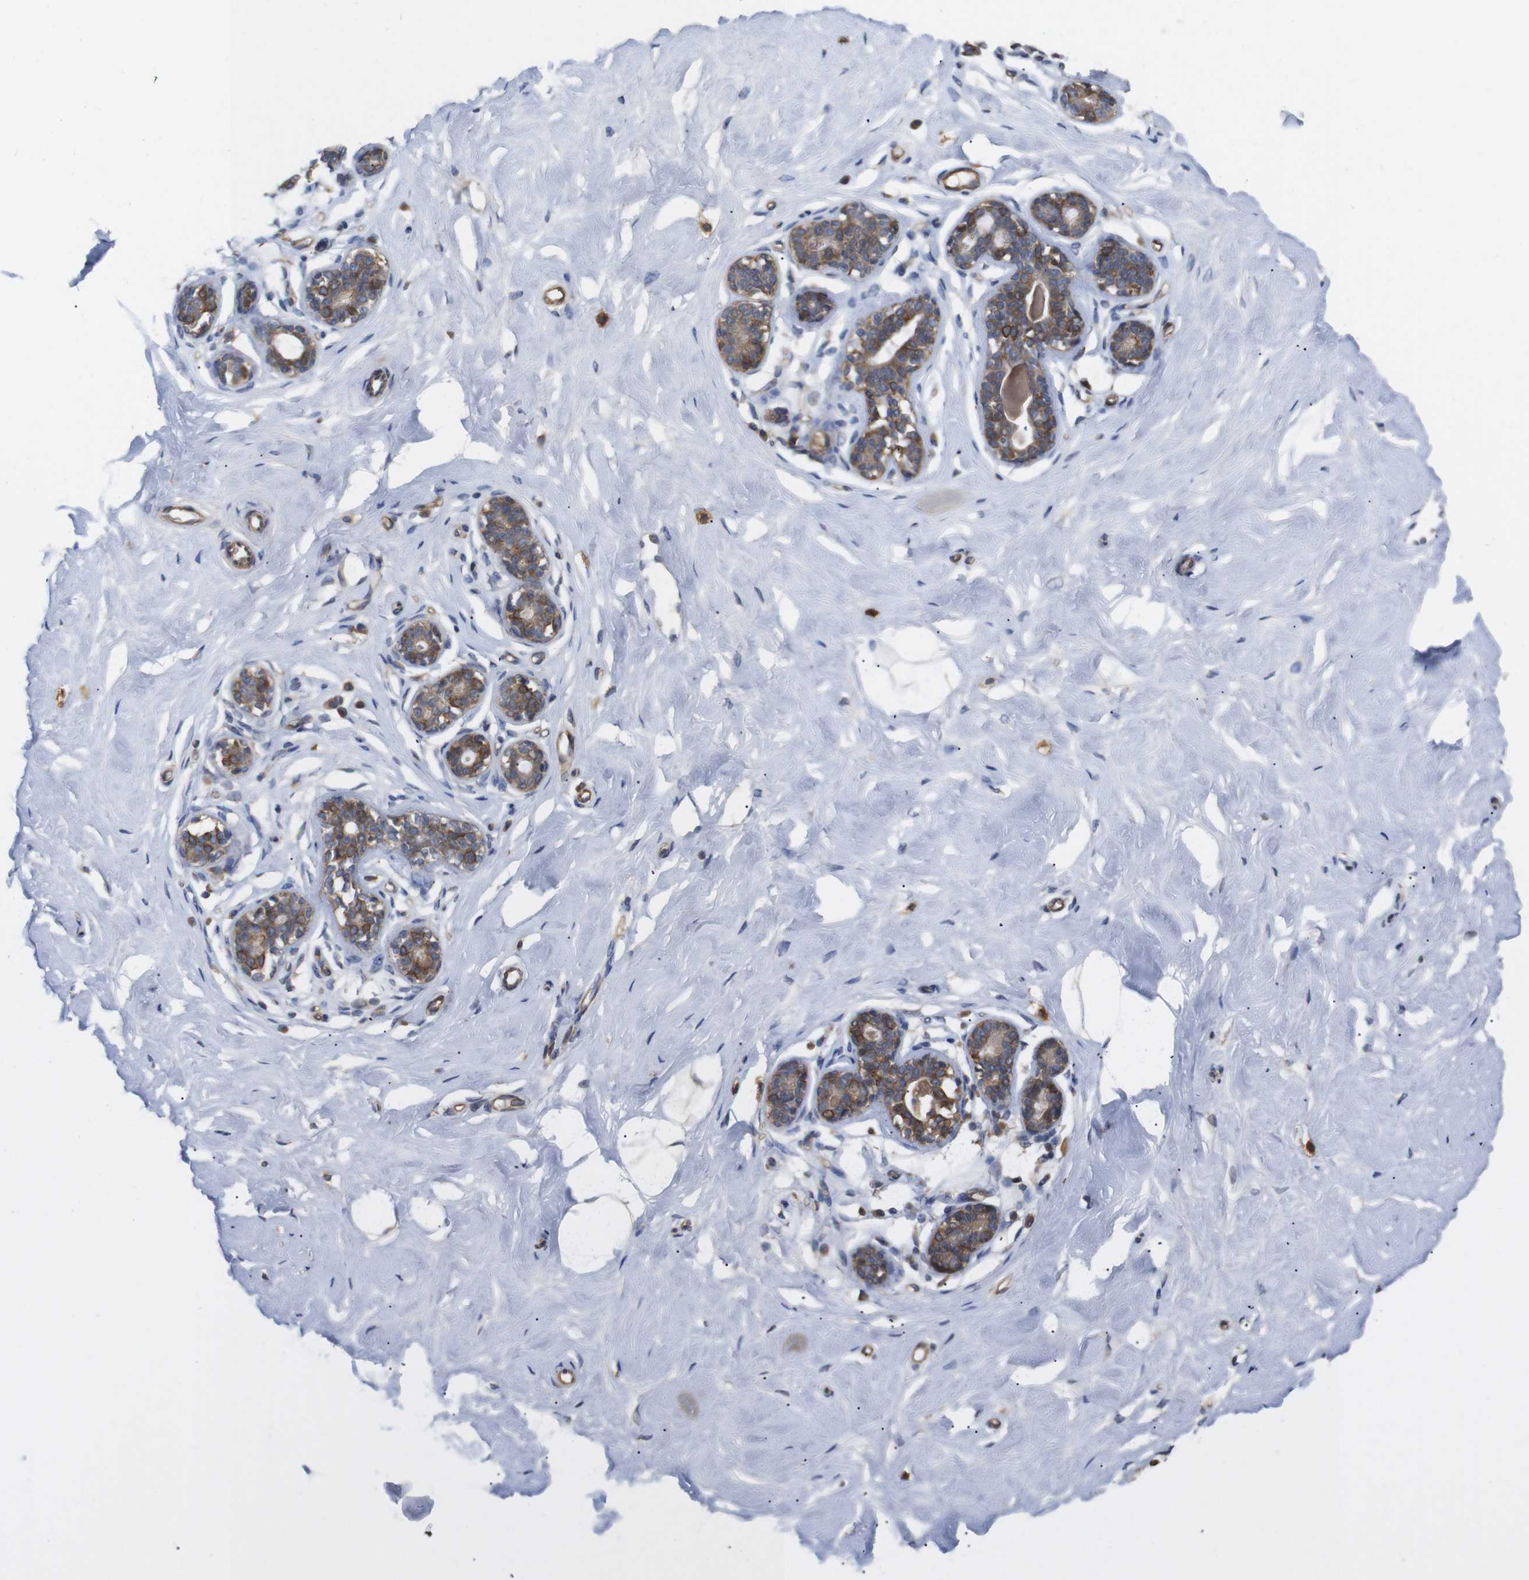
{"staining": {"intensity": "weak", "quantity": "25%-75%", "location": "cytoplasmic/membranous"}, "tissue": "breast", "cell_type": "Adipocytes", "image_type": "normal", "snomed": [{"axis": "morphology", "description": "Normal tissue, NOS"}, {"axis": "topography", "description": "Breast"}], "caption": "Protein analysis of benign breast reveals weak cytoplasmic/membranous expression in about 25%-75% of adipocytes. (IHC, brightfield microscopy, high magnification).", "gene": "TIAM1", "patient": {"sex": "female", "age": 23}}